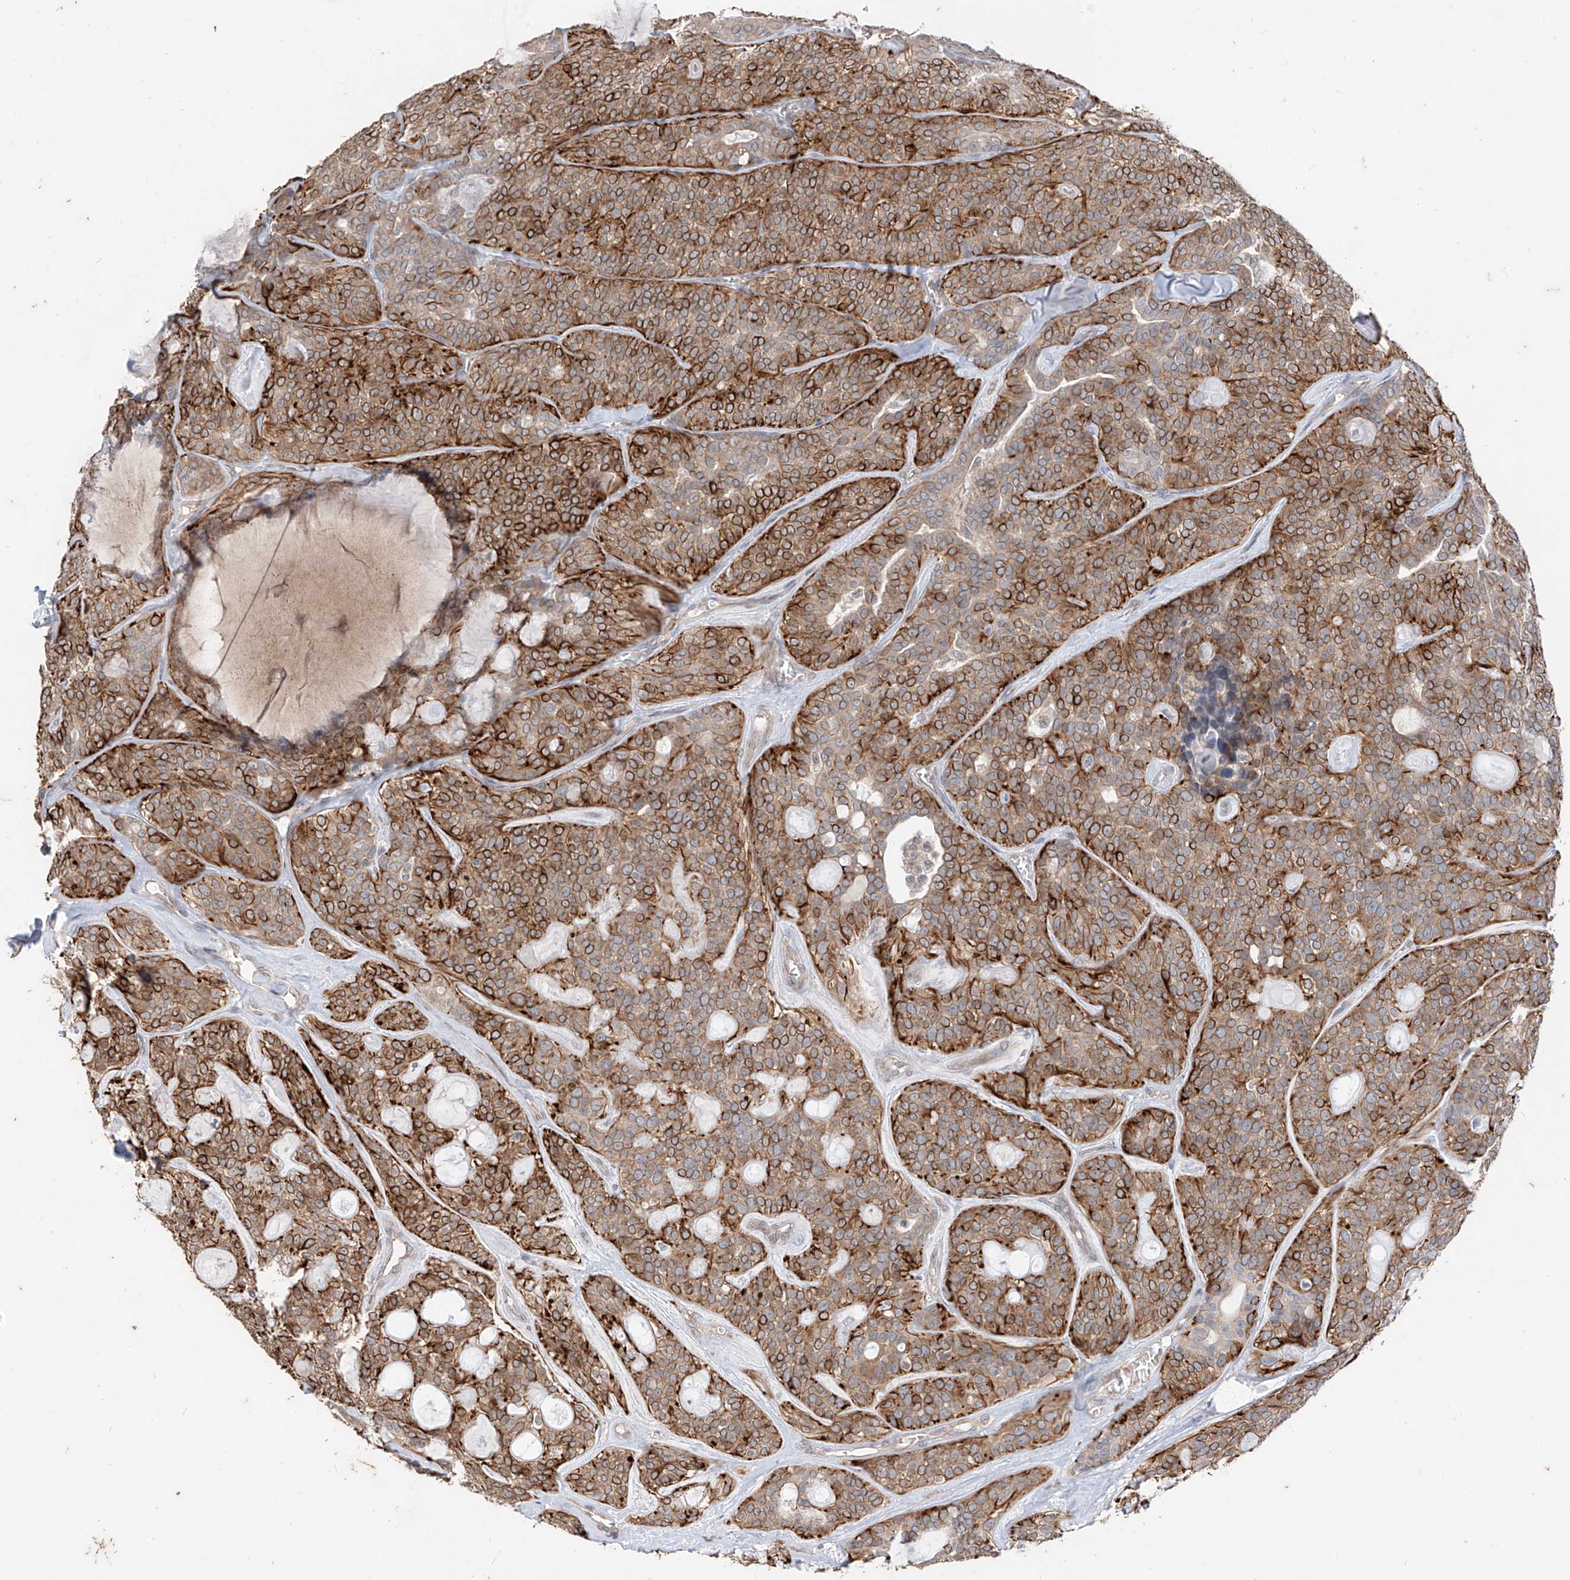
{"staining": {"intensity": "strong", "quantity": ">75%", "location": "cytoplasmic/membranous"}, "tissue": "head and neck cancer", "cell_type": "Tumor cells", "image_type": "cancer", "snomed": [{"axis": "morphology", "description": "Adenocarcinoma, NOS"}, {"axis": "topography", "description": "Head-Neck"}], "caption": "High-power microscopy captured an immunohistochemistry (IHC) histopathology image of head and neck cancer, revealing strong cytoplasmic/membranous positivity in approximately >75% of tumor cells.", "gene": "MTUS2", "patient": {"sex": "male", "age": 66}}